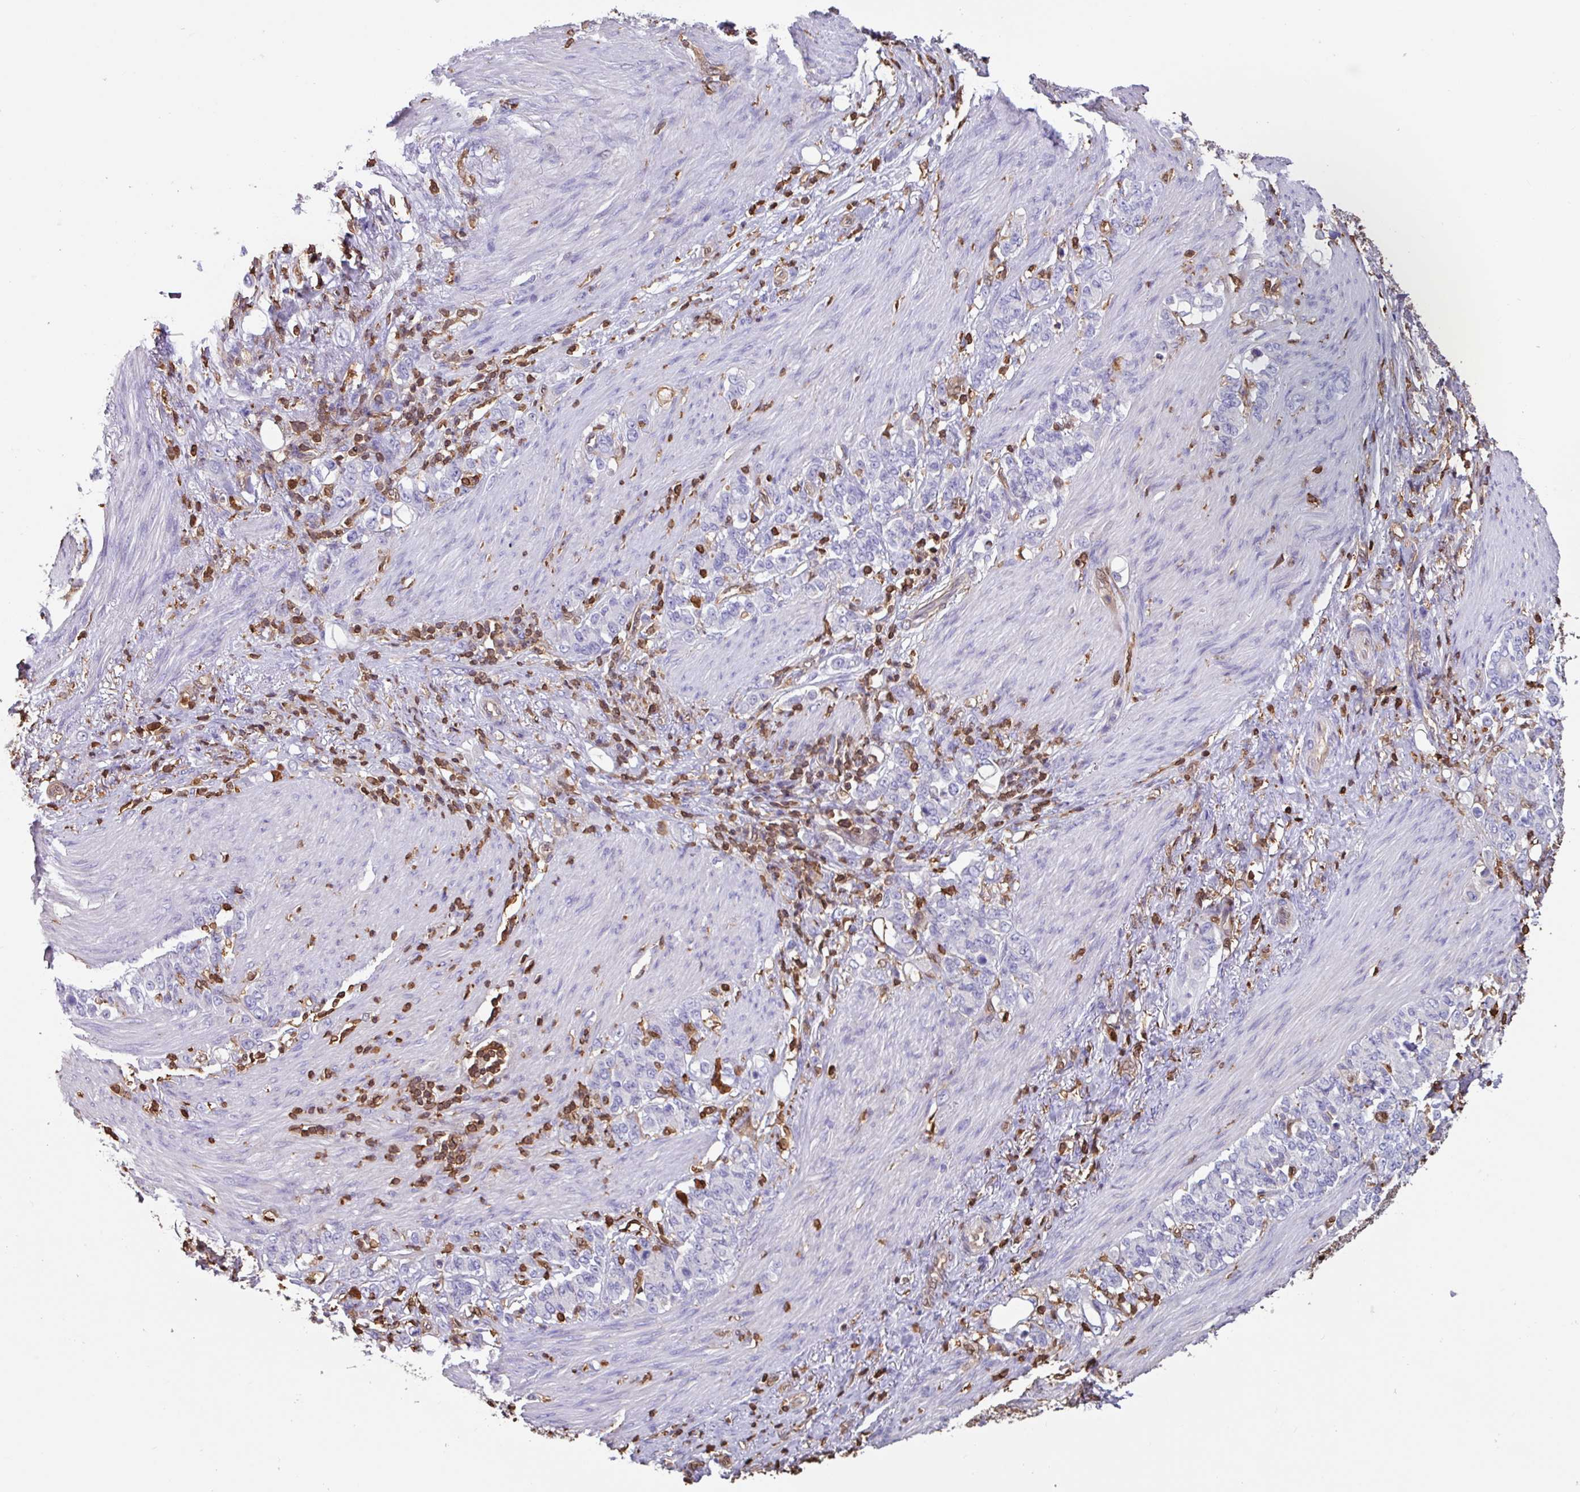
{"staining": {"intensity": "negative", "quantity": "none", "location": "none"}, "tissue": "stomach cancer", "cell_type": "Tumor cells", "image_type": "cancer", "snomed": [{"axis": "morphology", "description": "Adenocarcinoma, NOS"}, {"axis": "topography", "description": "Stomach"}], "caption": "An image of human stomach cancer is negative for staining in tumor cells. (DAB immunohistochemistry (IHC) visualized using brightfield microscopy, high magnification).", "gene": "ARHGDIB", "patient": {"sex": "female", "age": 79}}